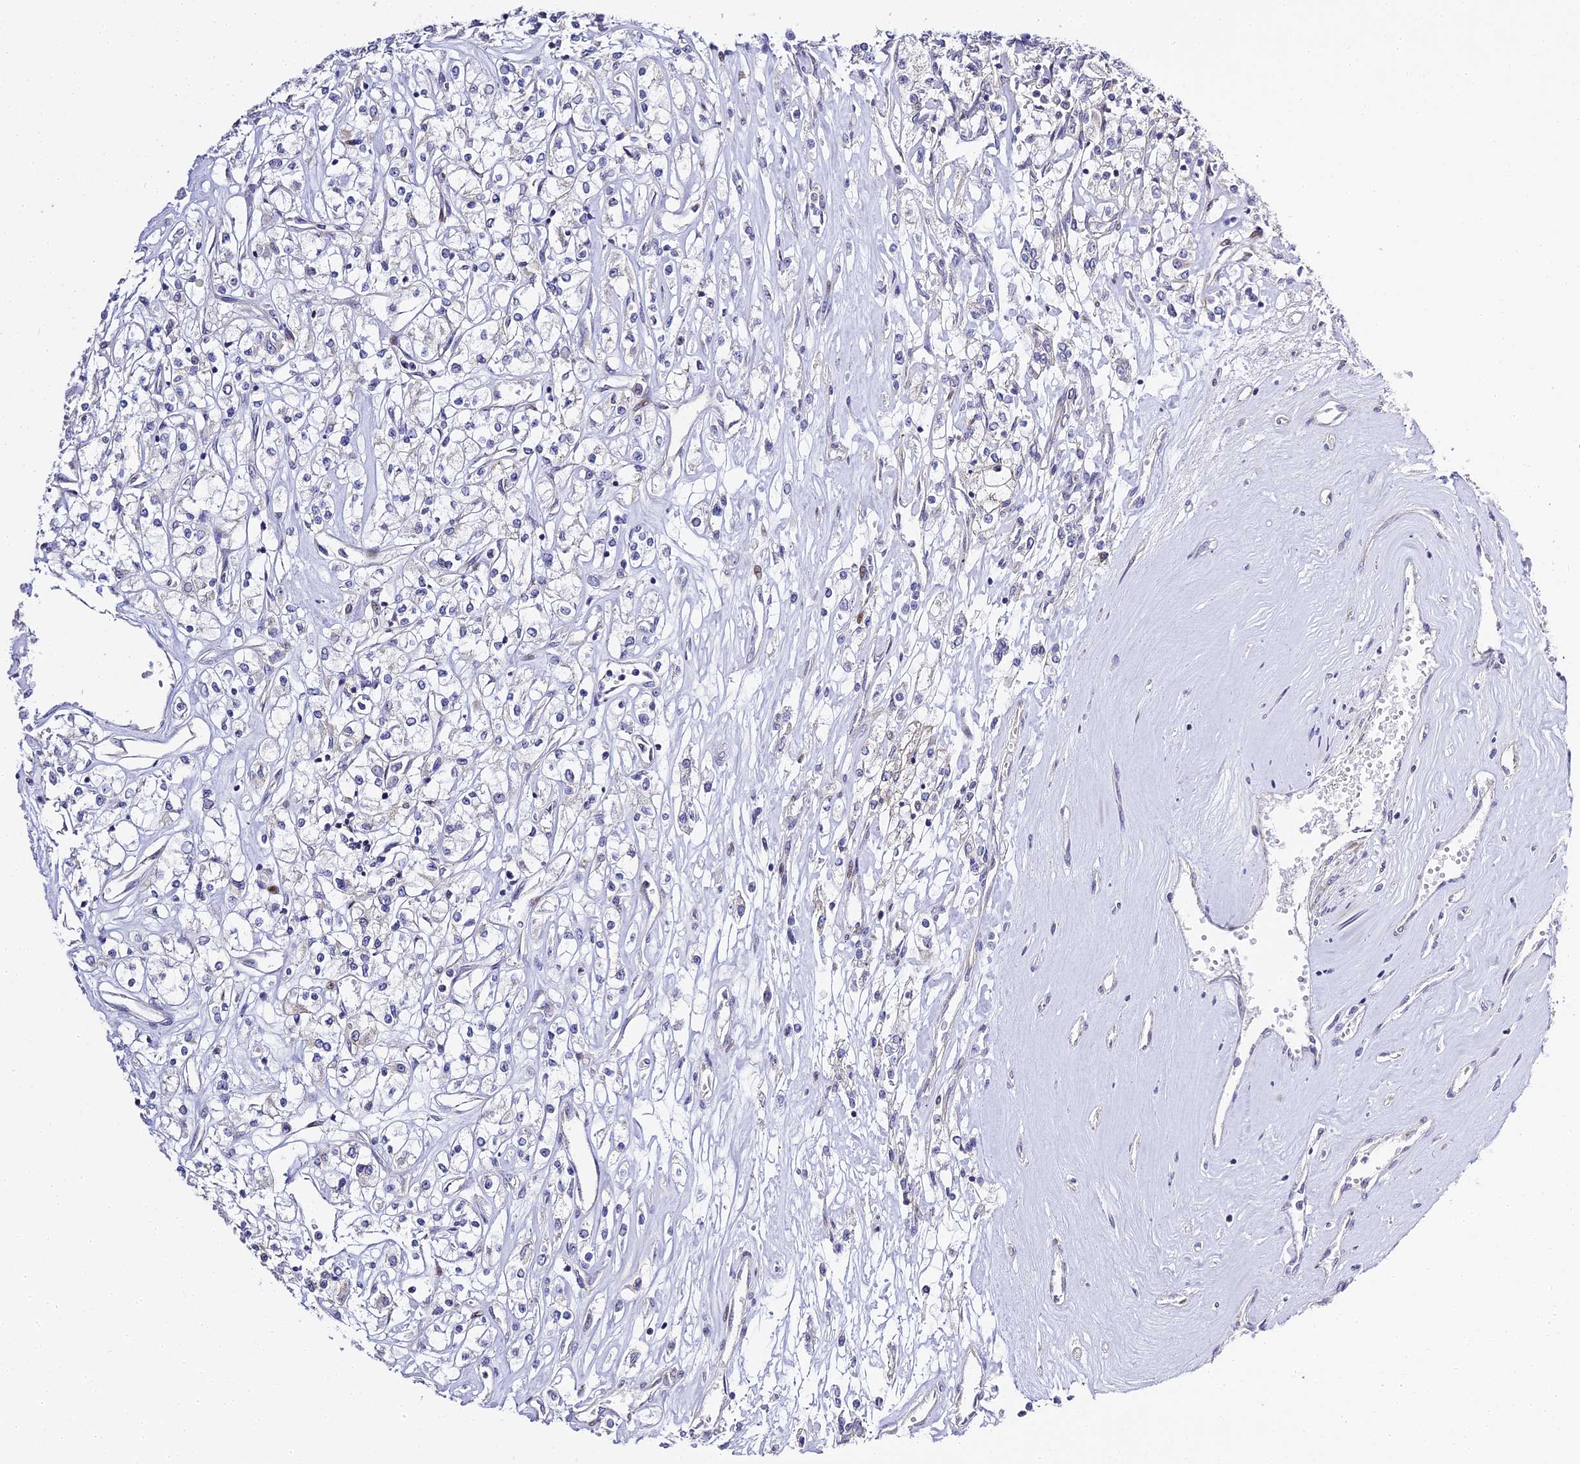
{"staining": {"intensity": "negative", "quantity": "none", "location": "none"}, "tissue": "renal cancer", "cell_type": "Tumor cells", "image_type": "cancer", "snomed": [{"axis": "morphology", "description": "Adenocarcinoma, NOS"}, {"axis": "topography", "description": "Kidney"}], "caption": "Renal cancer stained for a protein using IHC displays no expression tumor cells.", "gene": "SERP1", "patient": {"sex": "female", "age": 59}}